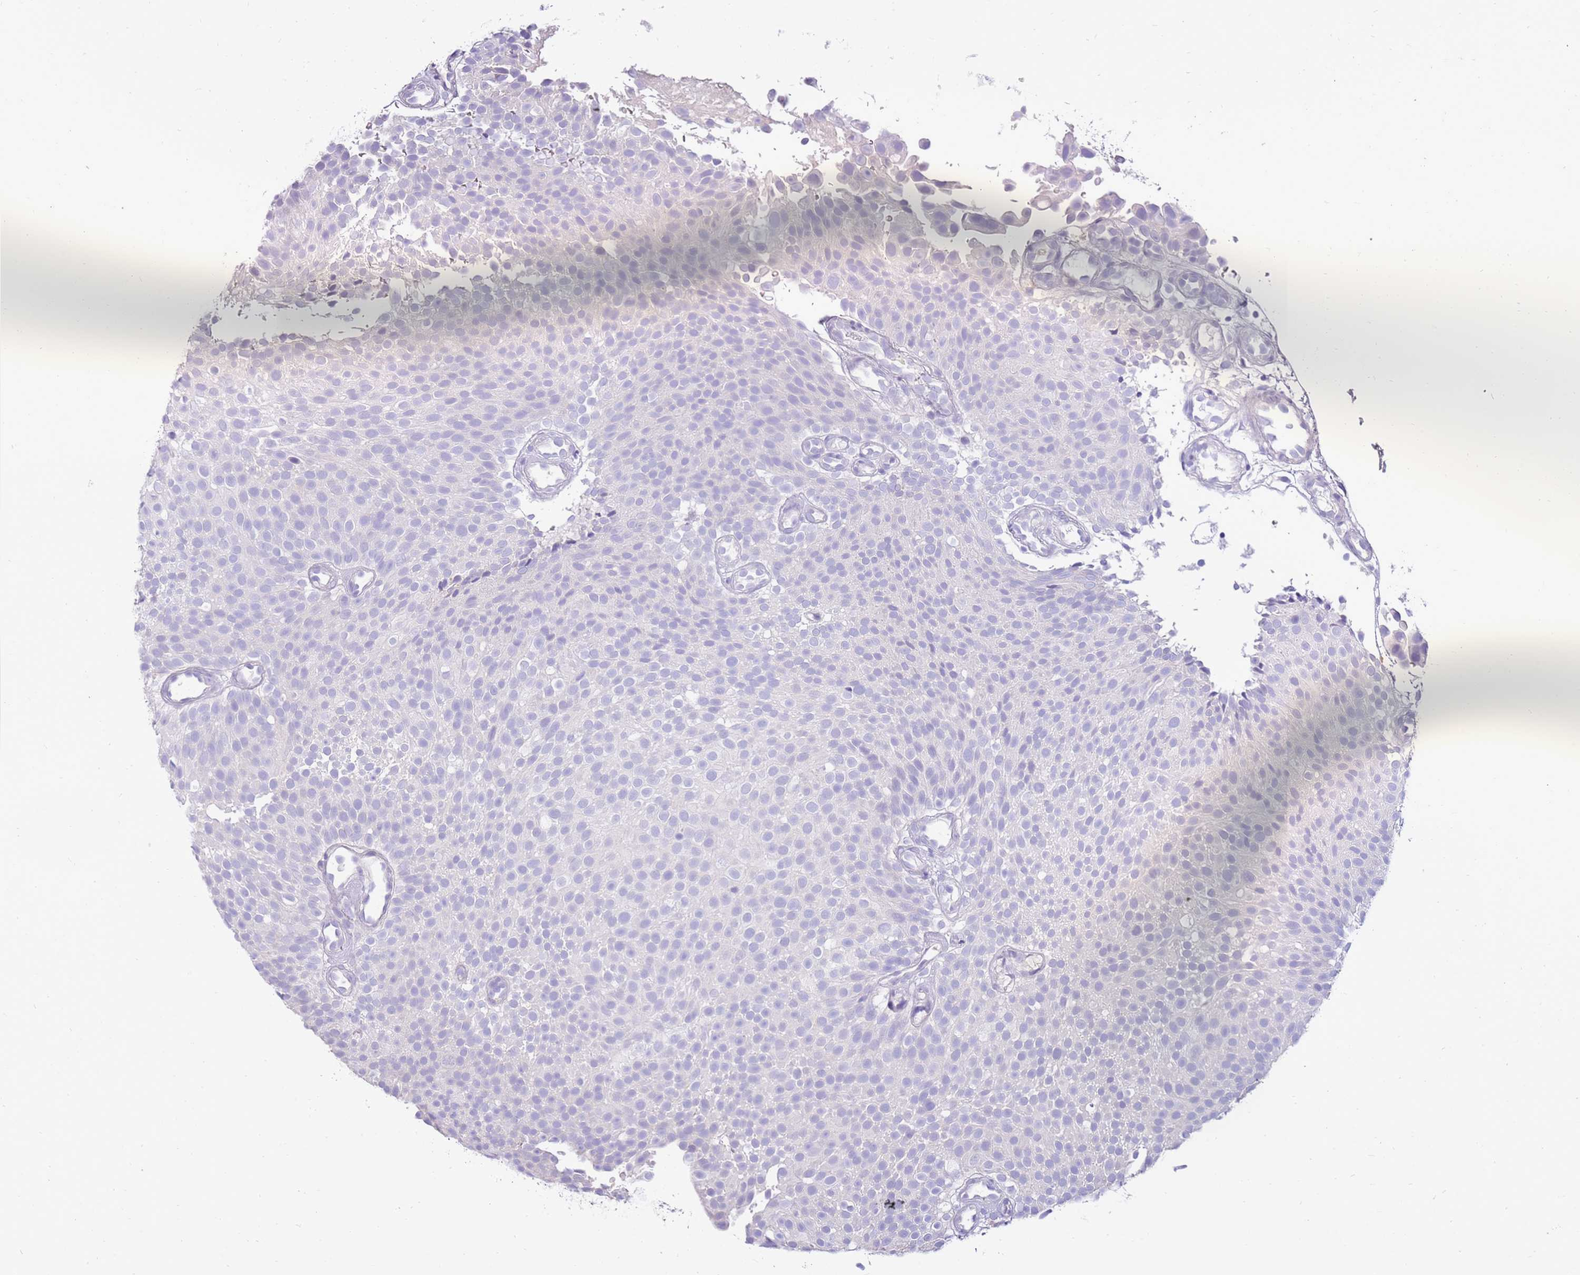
{"staining": {"intensity": "negative", "quantity": "none", "location": "none"}, "tissue": "urothelial cancer", "cell_type": "Tumor cells", "image_type": "cancer", "snomed": [{"axis": "morphology", "description": "Urothelial carcinoma, Low grade"}, {"axis": "topography", "description": "Urinary bladder"}], "caption": "DAB (3,3'-diaminobenzidine) immunohistochemical staining of low-grade urothelial carcinoma shows no significant staining in tumor cells. (DAB (3,3'-diaminobenzidine) IHC, high magnification).", "gene": "EVPLL", "patient": {"sex": "male", "age": 78}}